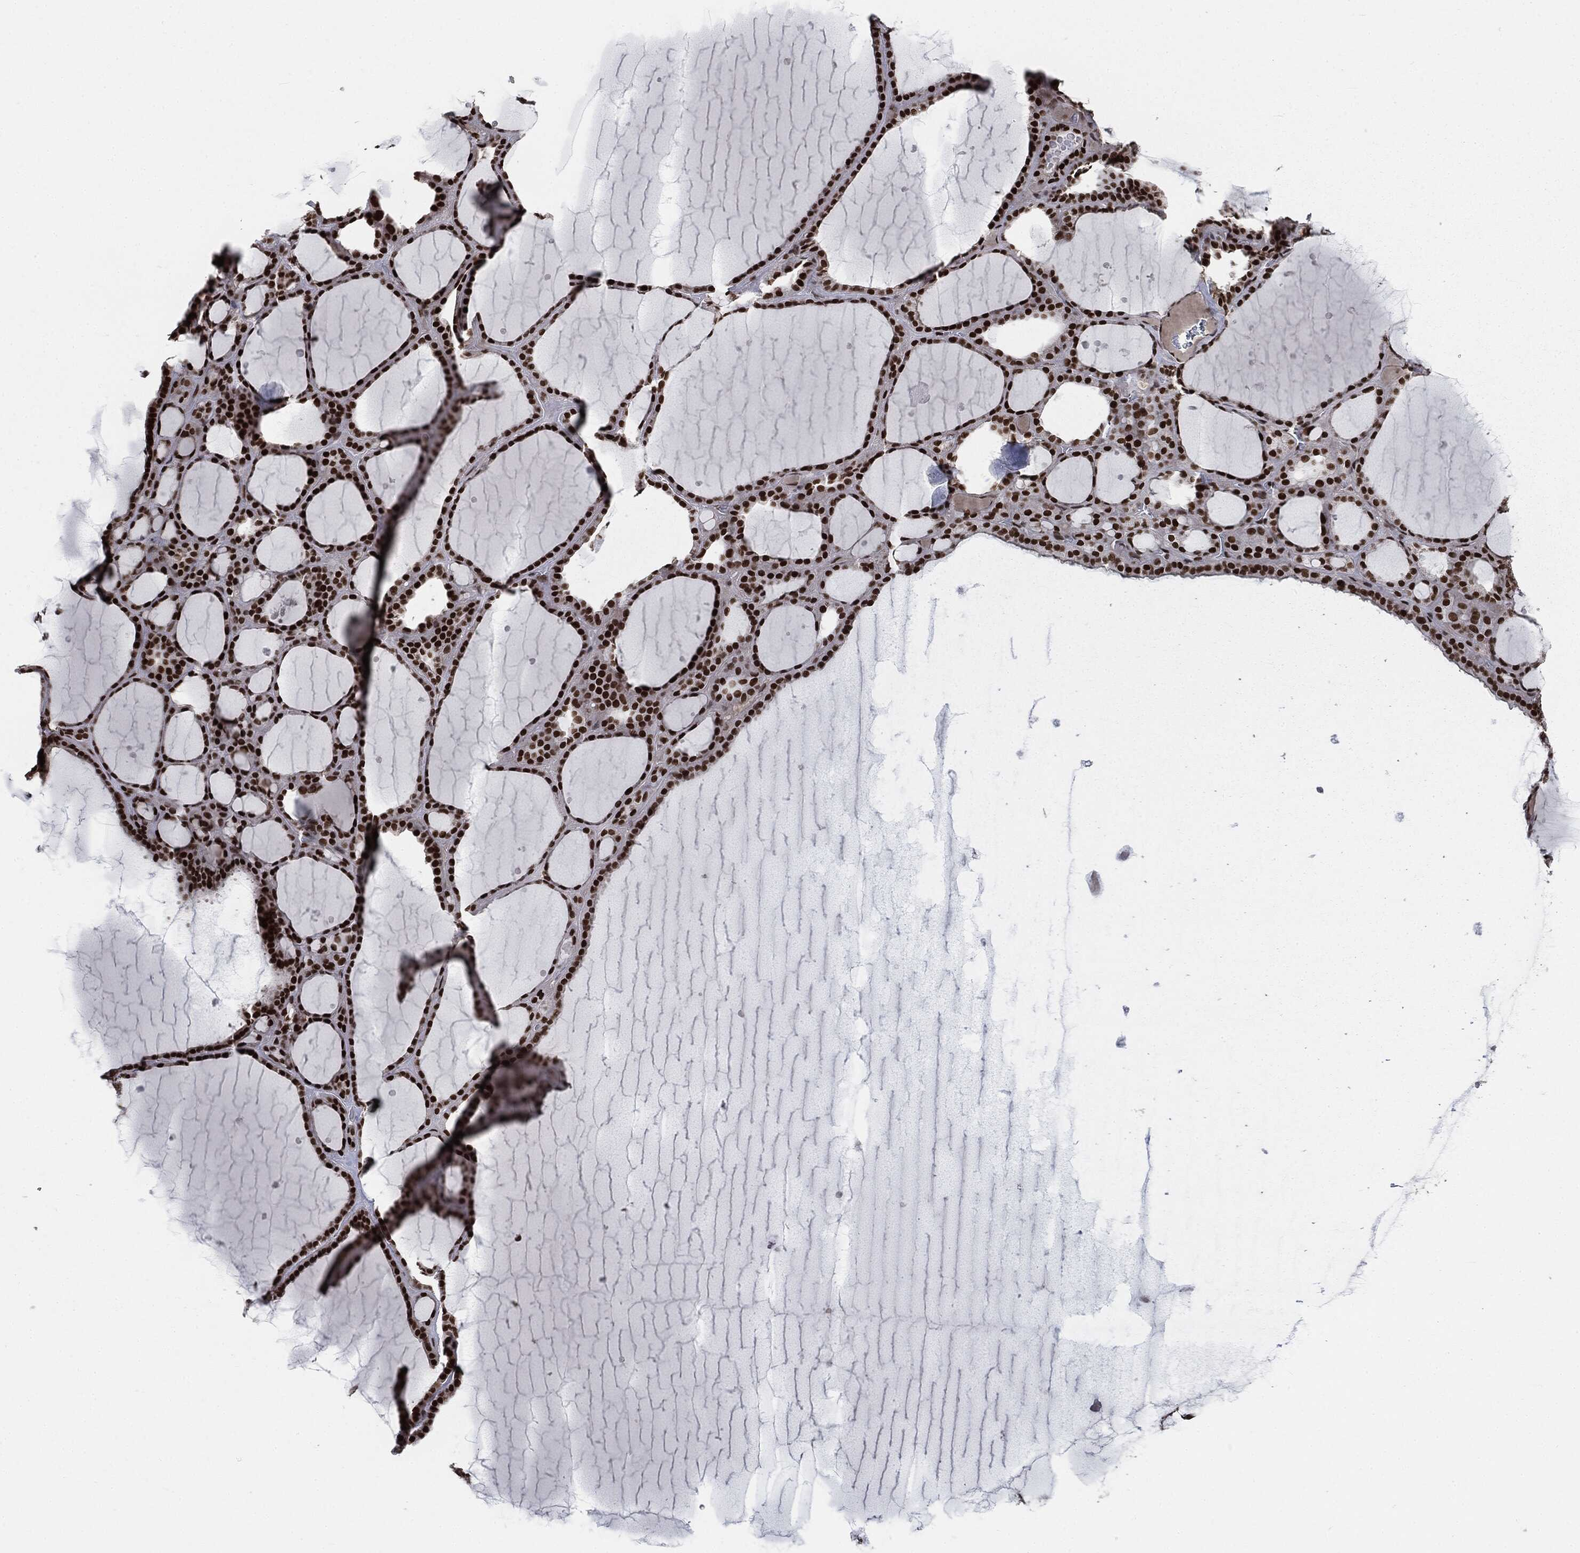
{"staining": {"intensity": "strong", "quantity": ">75%", "location": "nuclear"}, "tissue": "thyroid gland", "cell_type": "Glandular cells", "image_type": "normal", "snomed": [{"axis": "morphology", "description": "Normal tissue, NOS"}, {"axis": "topography", "description": "Thyroid gland"}], "caption": "Benign thyroid gland demonstrates strong nuclear positivity in approximately >75% of glandular cells.", "gene": "DPH2", "patient": {"sex": "male", "age": 63}}